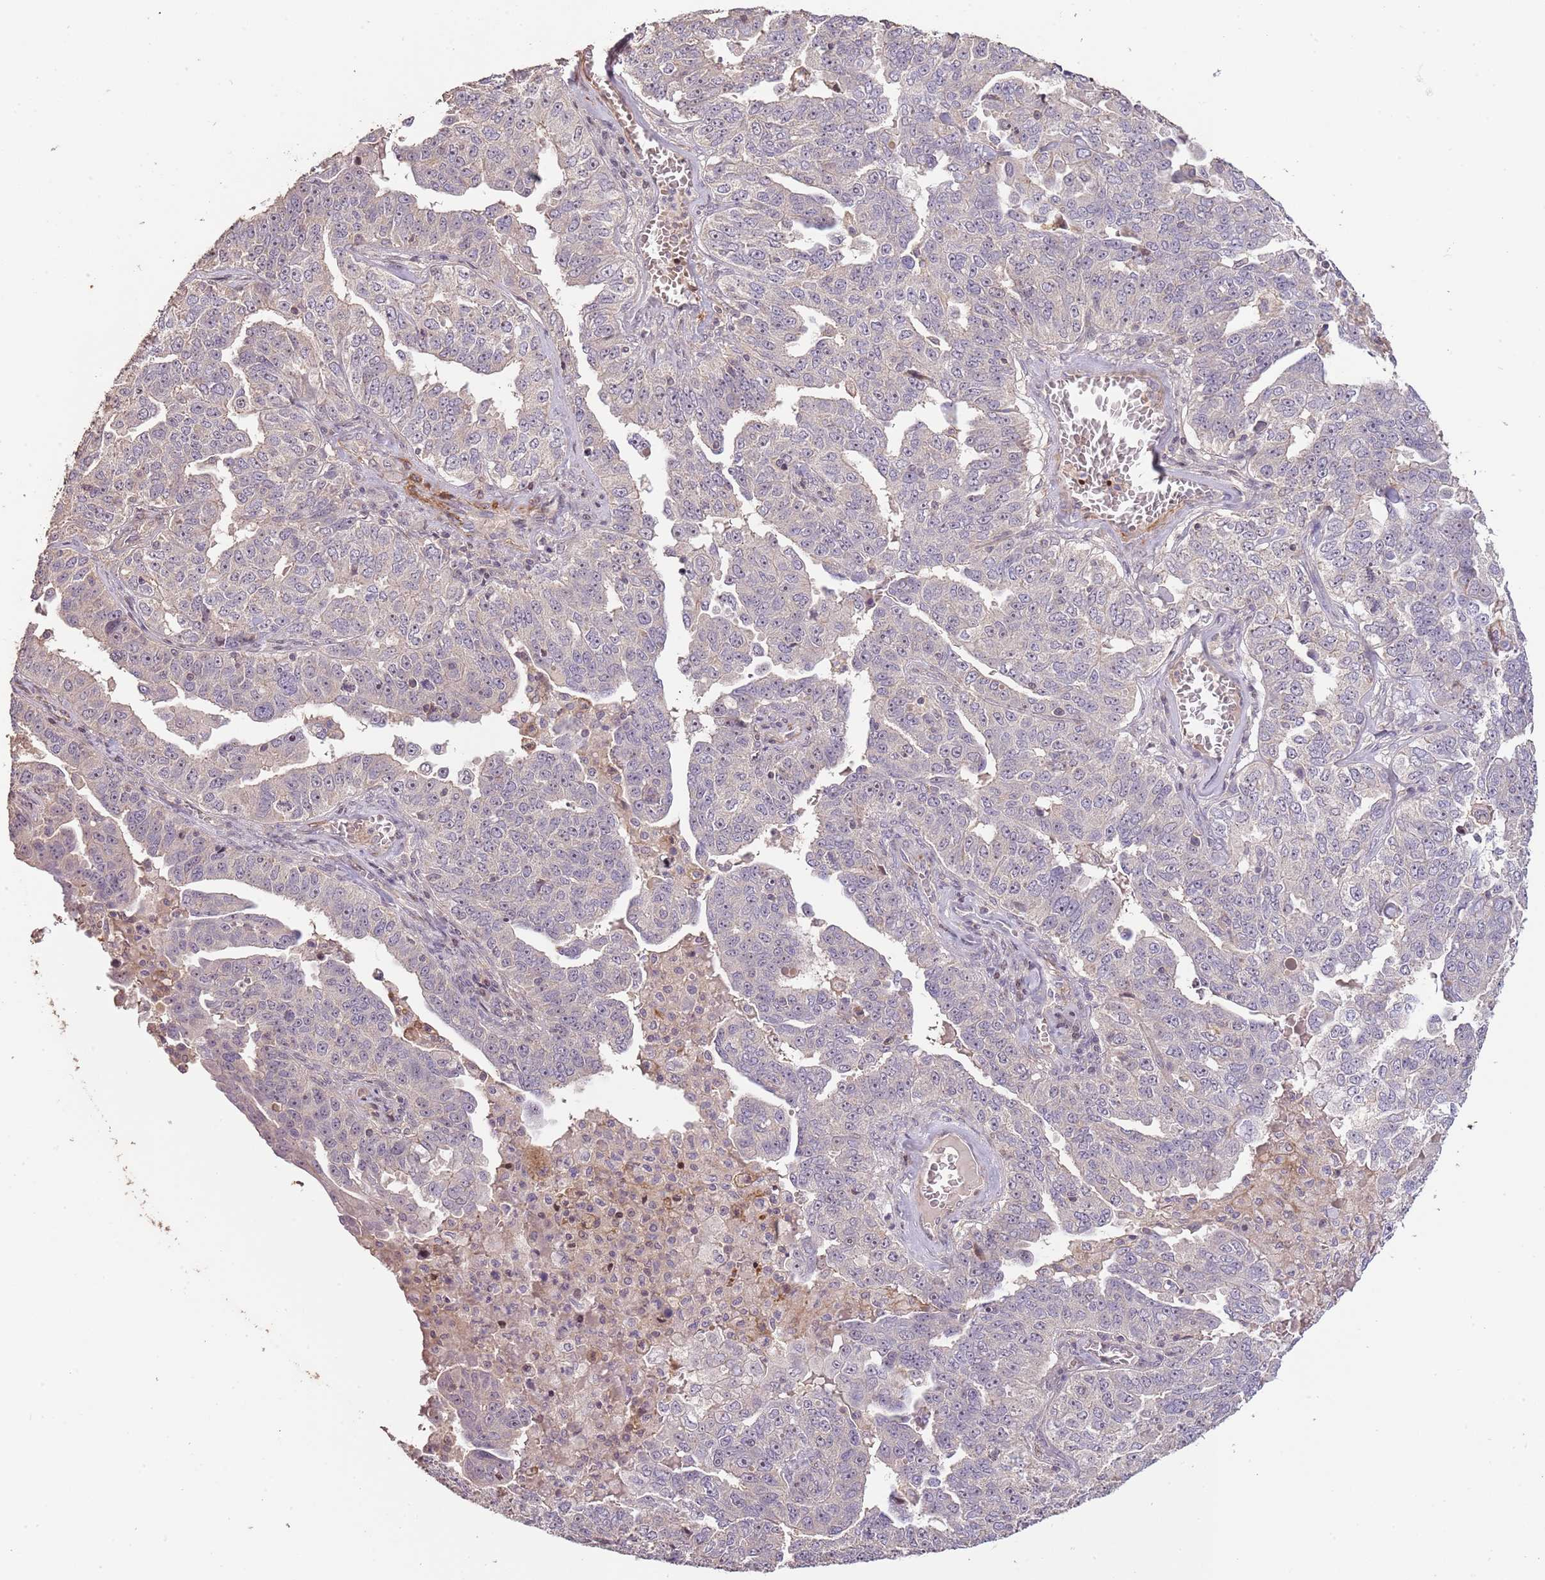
{"staining": {"intensity": "negative", "quantity": "none", "location": "none"}, "tissue": "ovarian cancer", "cell_type": "Tumor cells", "image_type": "cancer", "snomed": [{"axis": "morphology", "description": "Carcinoma, endometroid"}, {"axis": "topography", "description": "Ovary"}], "caption": "A high-resolution photomicrograph shows IHC staining of ovarian endometroid carcinoma, which exhibits no significant staining in tumor cells.", "gene": "ADTRP", "patient": {"sex": "female", "age": 62}}